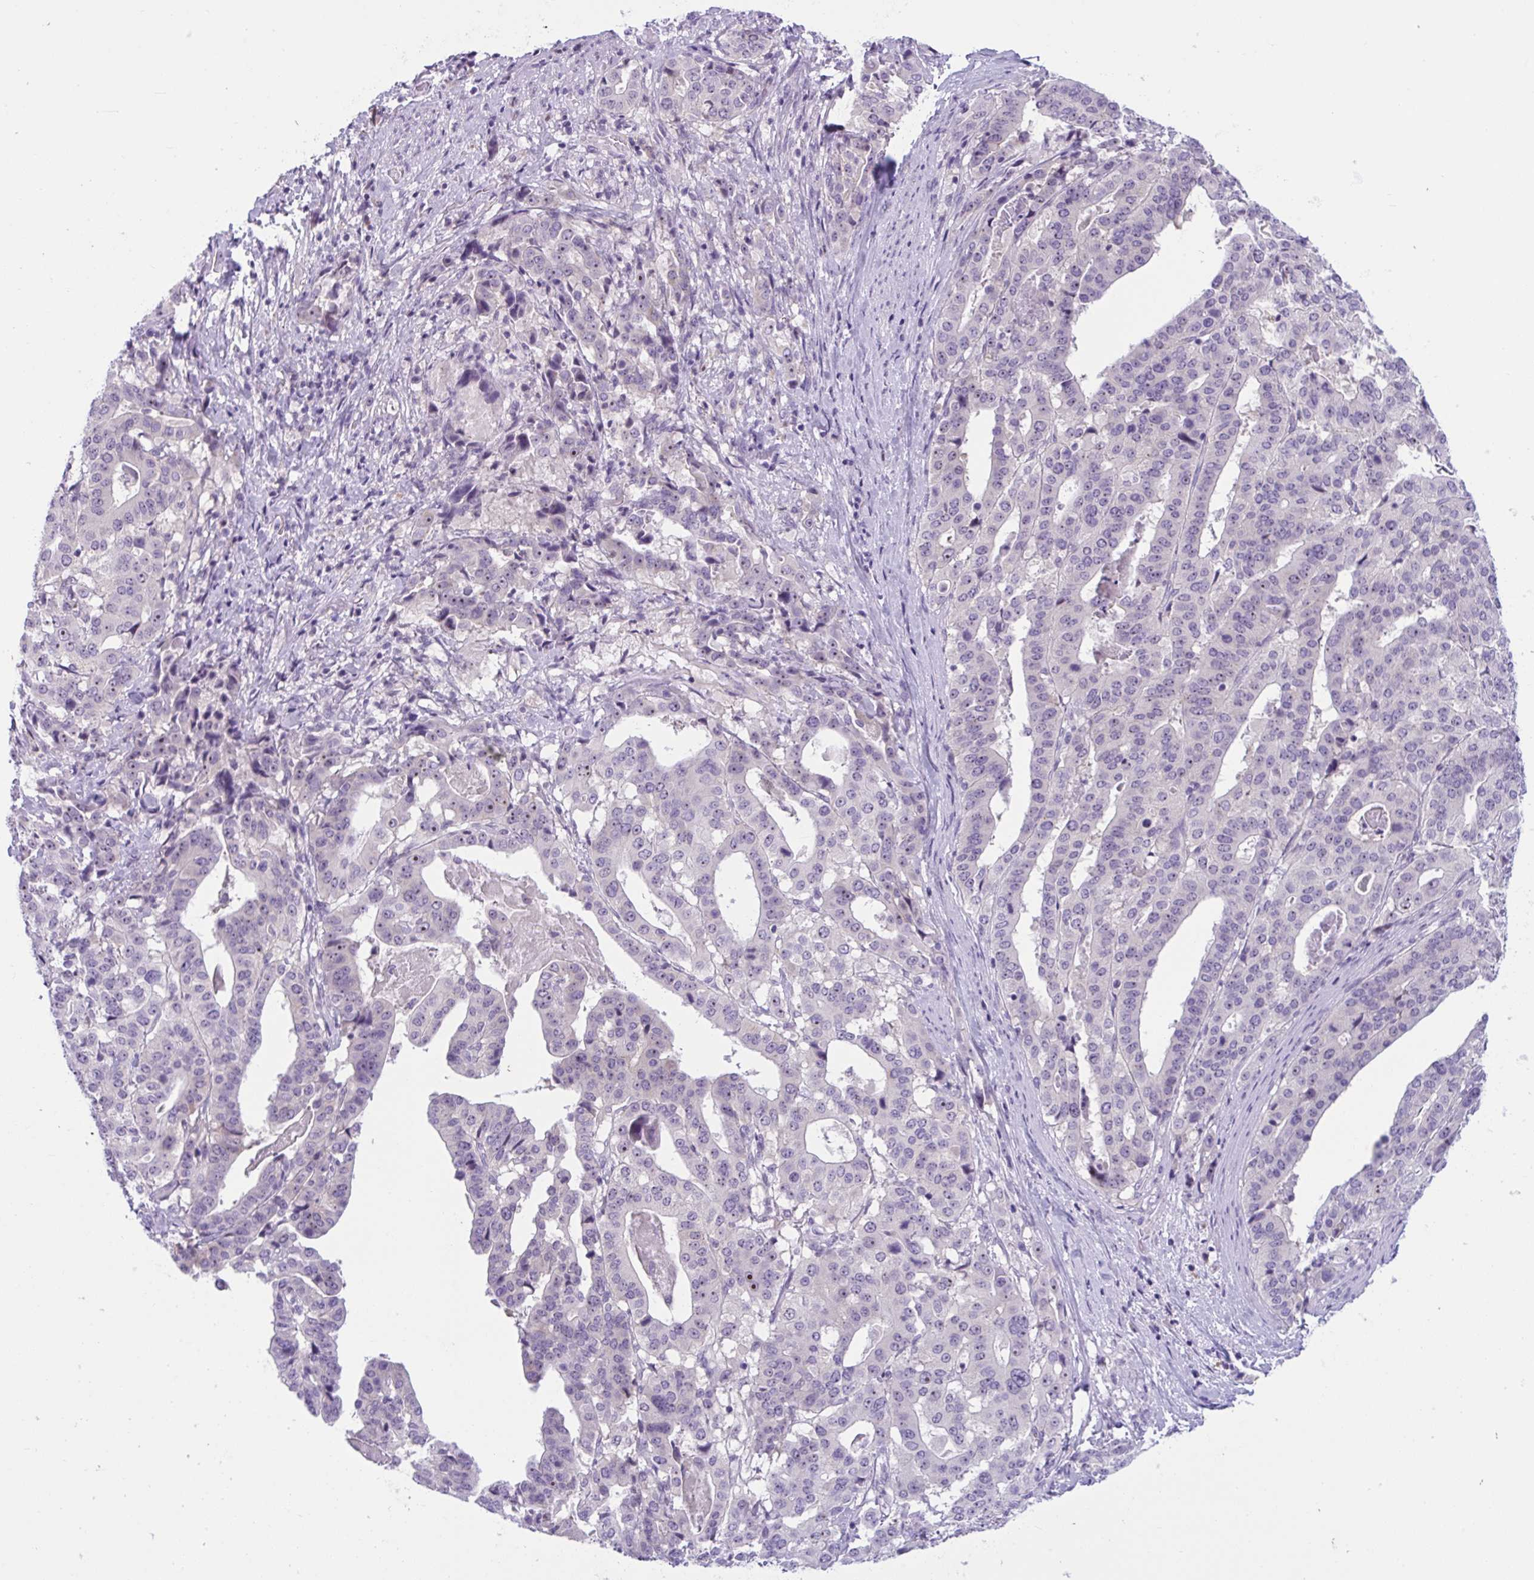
{"staining": {"intensity": "negative", "quantity": "none", "location": "none"}, "tissue": "stomach cancer", "cell_type": "Tumor cells", "image_type": "cancer", "snomed": [{"axis": "morphology", "description": "Adenocarcinoma, NOS"}, {"axis": "topography", "description": "Stomach"}], "caption": "Immunohistochemistry (IHC) of human stomach cancer demonstrates no positivity in tumor cells.", "gene": "WNT9B", "patient": {"sex": "male", "age": 48}}